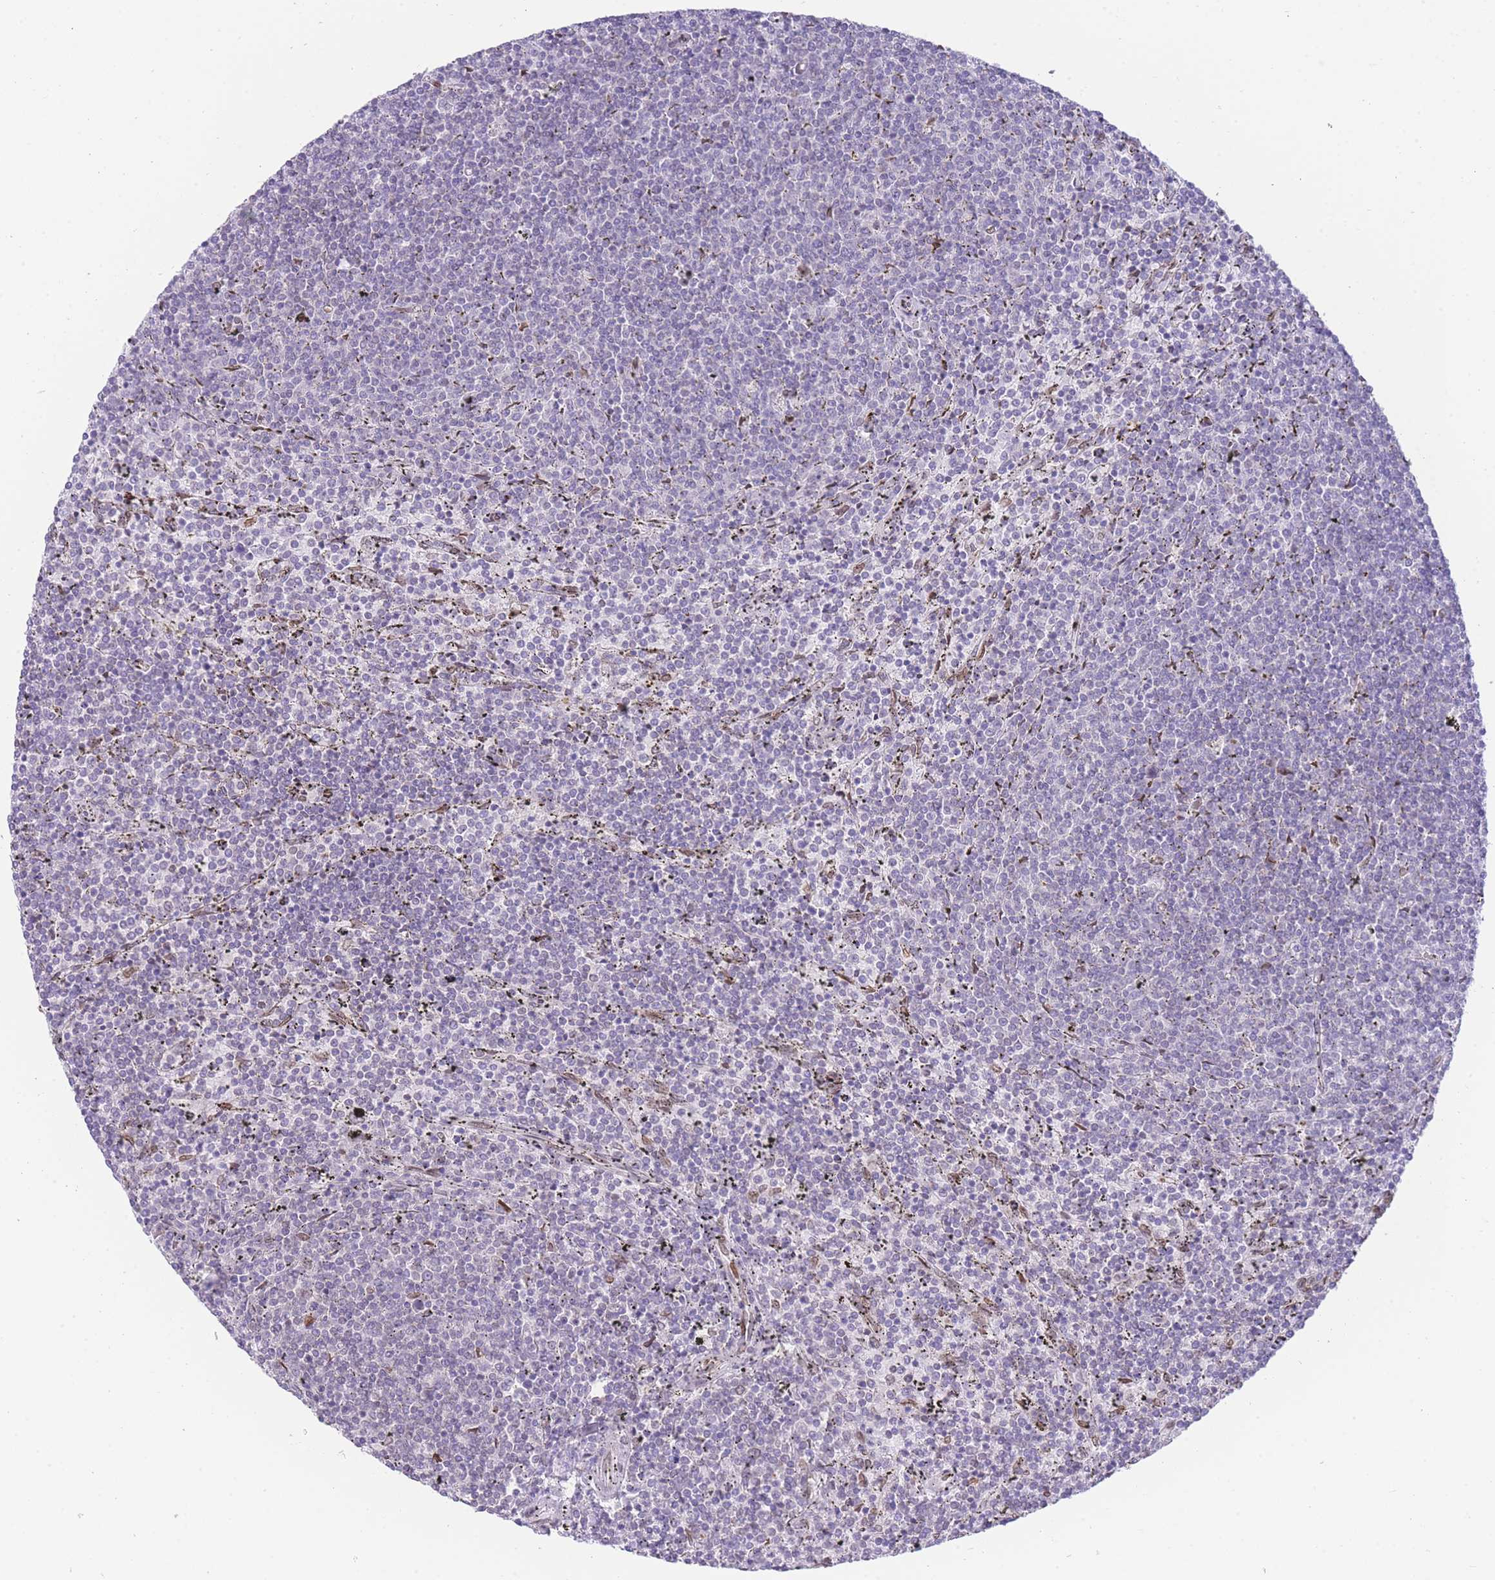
{"staining": {"intensity": "negative", "quantity": "none", "location": "none"}, "tissue": "lymphoma", "cell_type": "Tumor cells", "image_type": "cancer", "snomed": [{"axis": "morphology", "description": "Malignant lymphoma, non-Hodgkin's type, Low grade"}, {"axis": "topography", "description": "Spleen"}], "caption": "This is an immunohistochemistry photomicrograph of human malignant lymphoma, non-Hodgkin's type (low-grade). There is no staining in tumor cells.", "gene": "OR10AD1", "patient": {"sex": "female", "age": 50}}